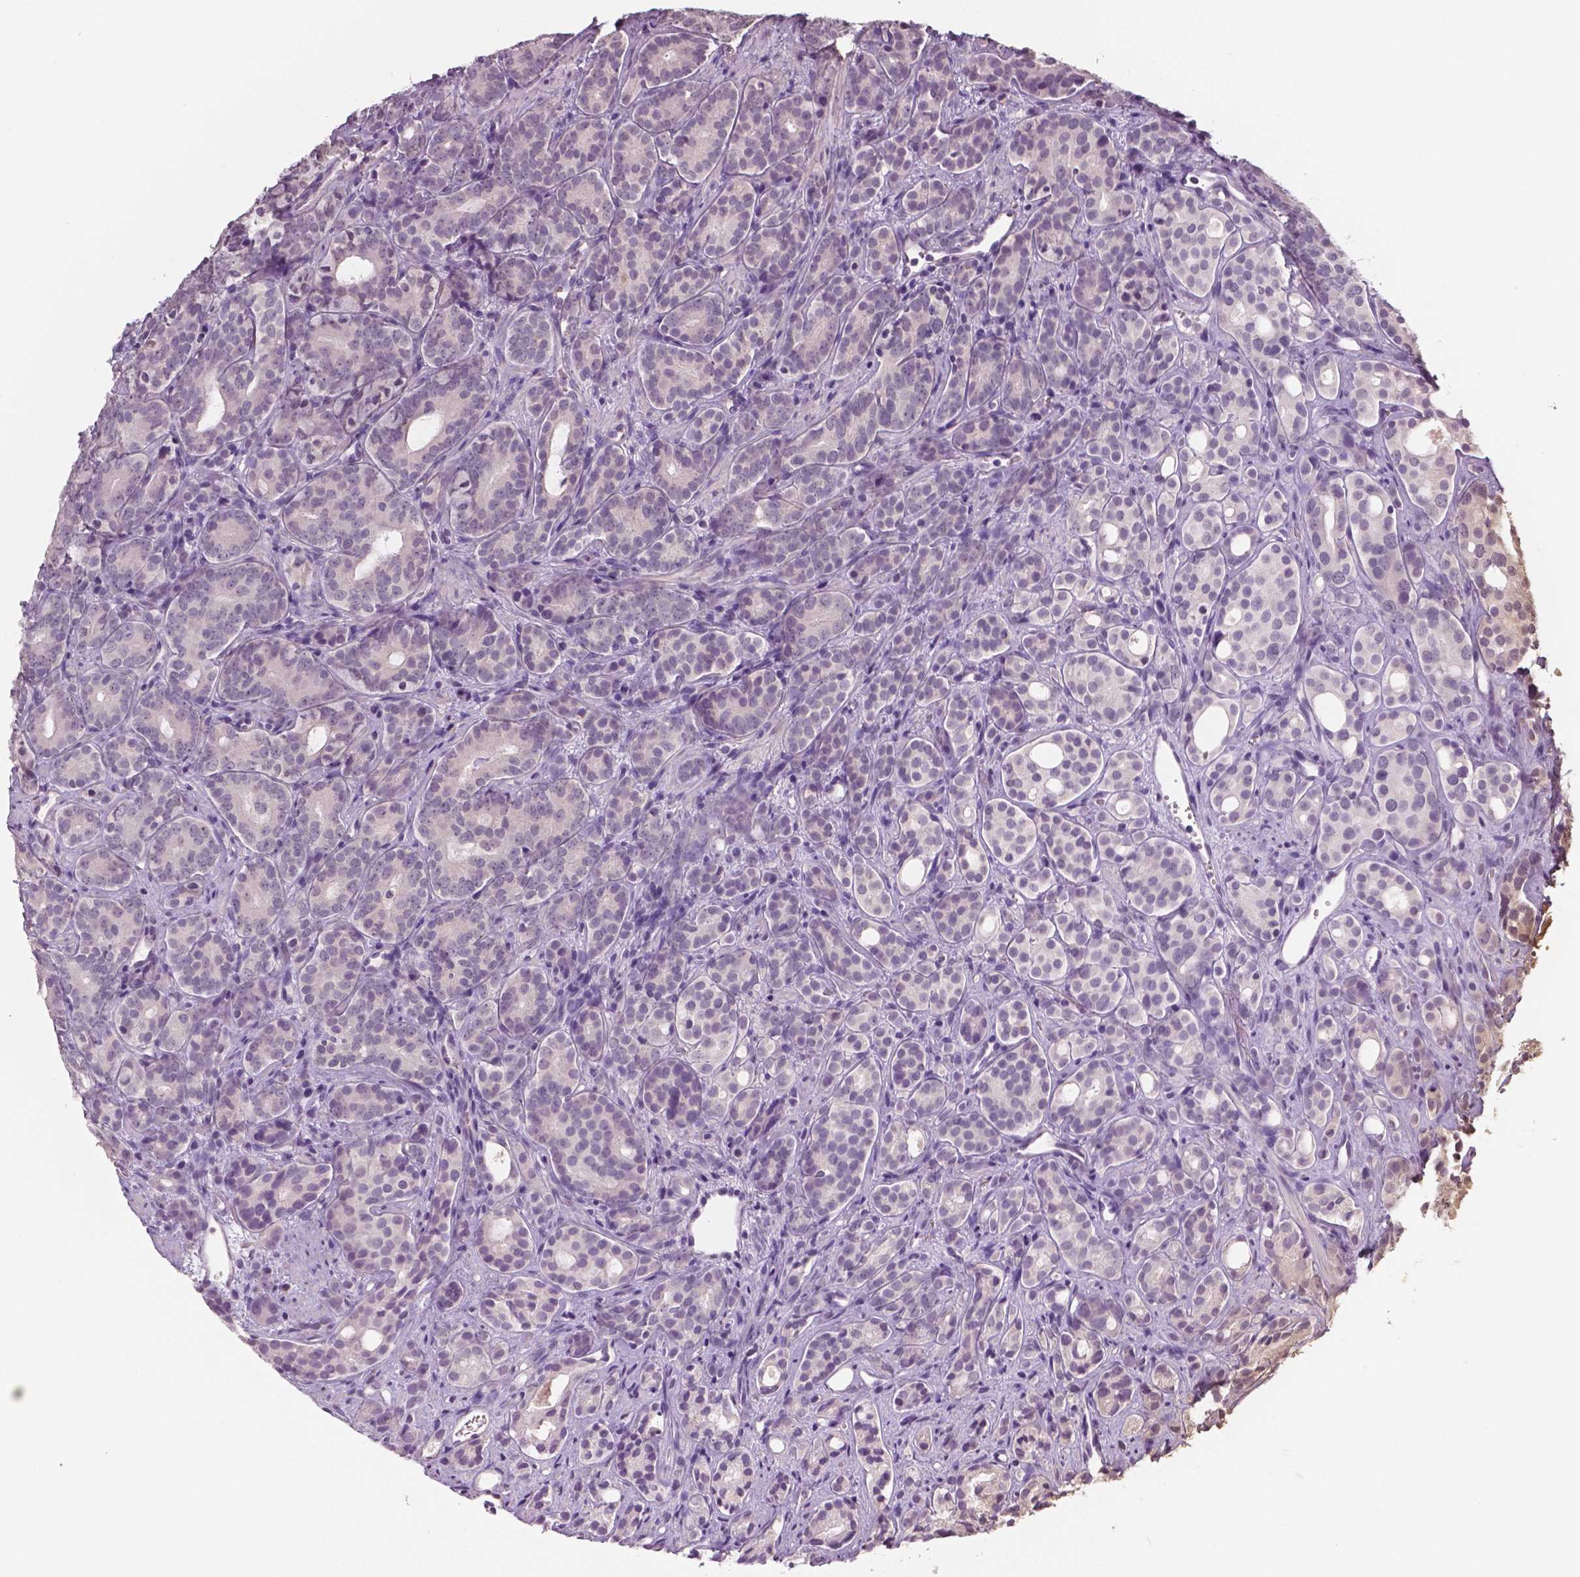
{"staining": {"intensity": "negative", "quantity": "none", "location": "none"}, "tissue": "prostate cancer", "cell_type": "Tumor cells", "image_type": "cancer", "snomed": [{"axis": "morphology", "description": "Adenocarcinoma, High grade"}, {"axis": "topography", "description": "Prostate"}], "caption": "An IHC histopathology image of prostate cancer is shown. There is no staining in tumor cells of prostate cancer. Nuclei are stained in blue.", "gene": "NECAB1", "patient": {"sex": "male", "age": 84}}